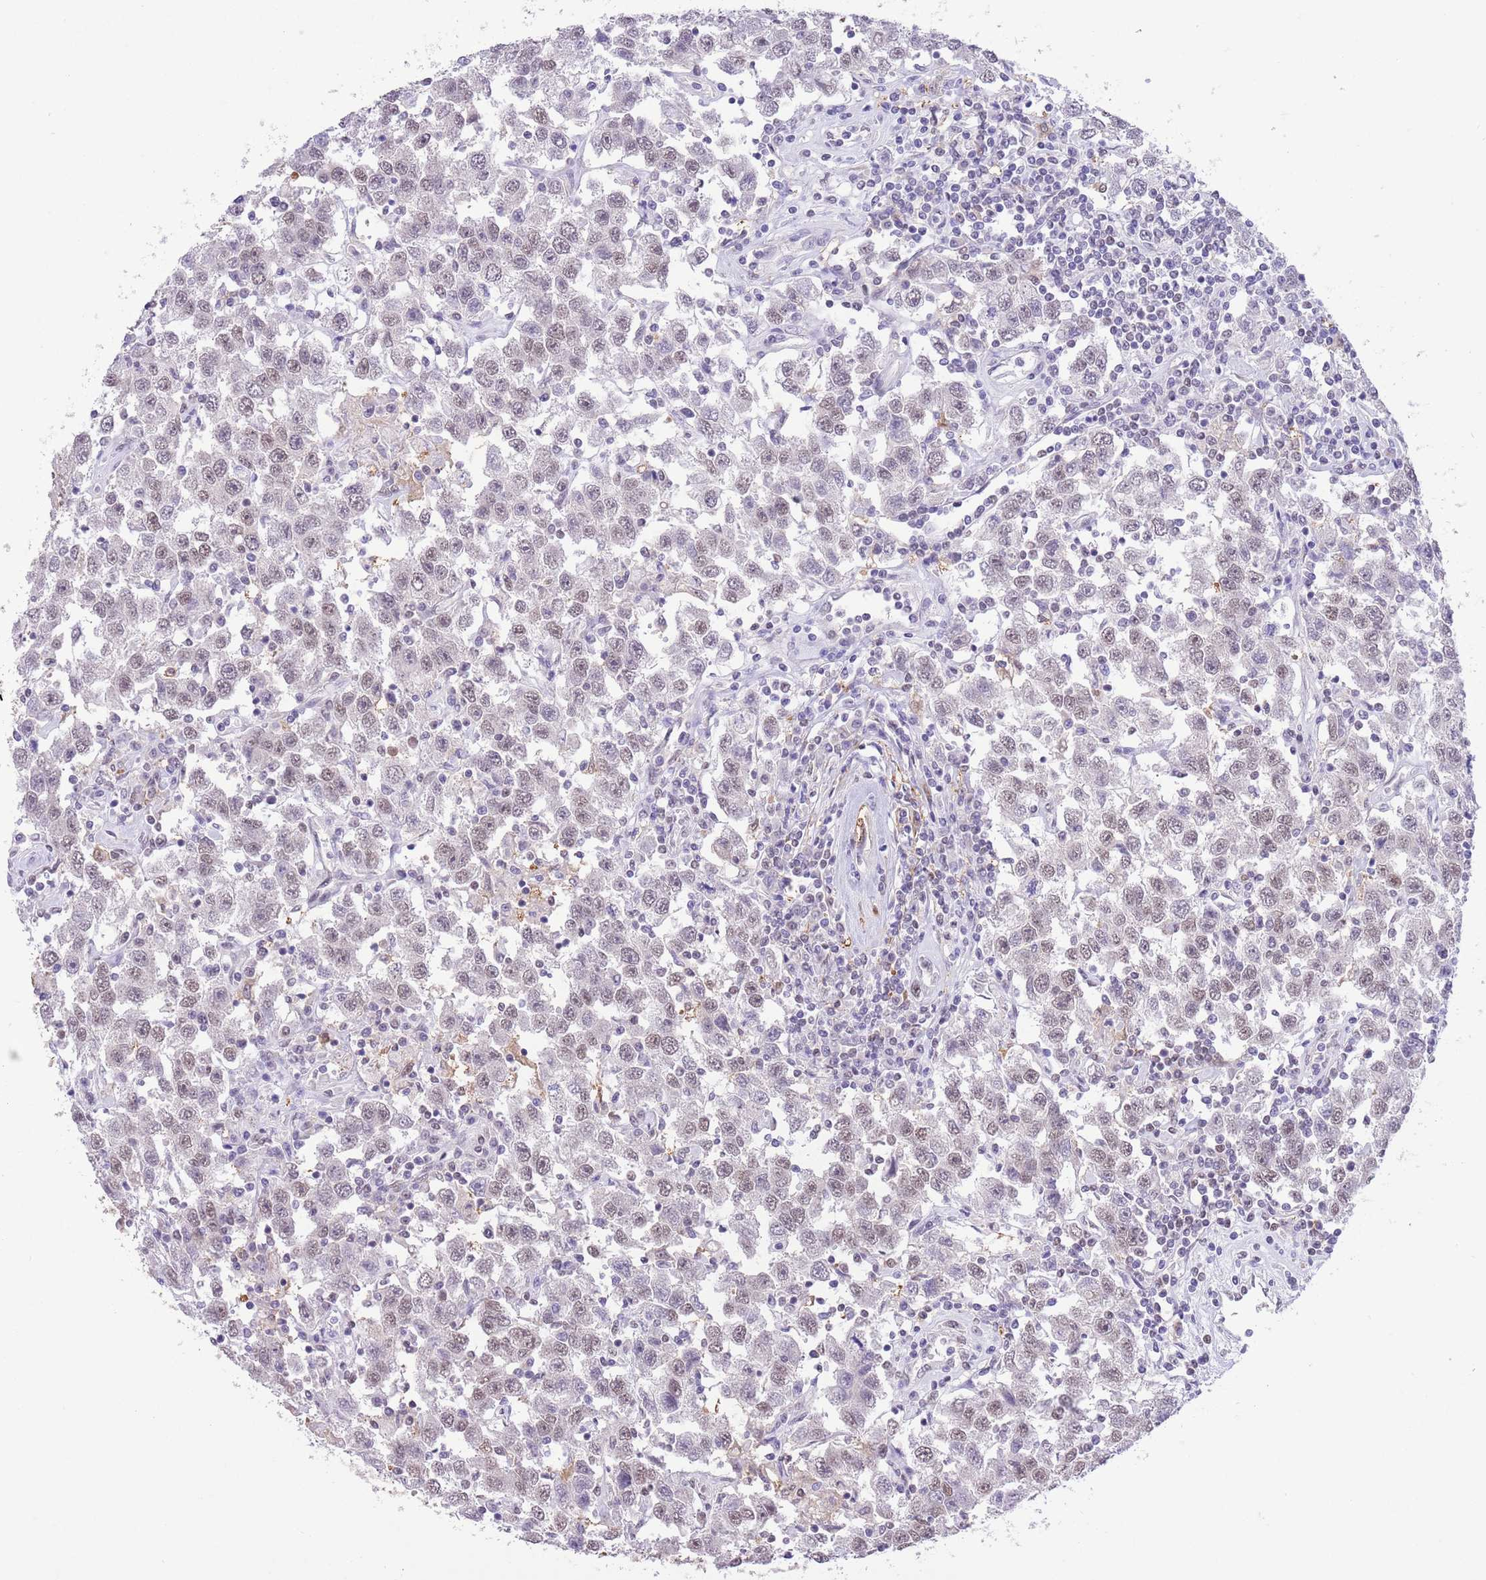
{"staining": {"intensity": "negative", "quantity": "none", "location": "none"}, "tissue": "testis cancer", "cell_type": "Tumor cells", "image_type": "cancer", "snomed": [{"axis": "morphology", "description": "Seminoma, NOS"}, {"axis": "topography", "description": "Testis"}], "caption": "Tumor cells show no significant protein positivity in testis seminoma.", "gene": "TRIM32", "patient": {"sex": "male", "age": 41}}